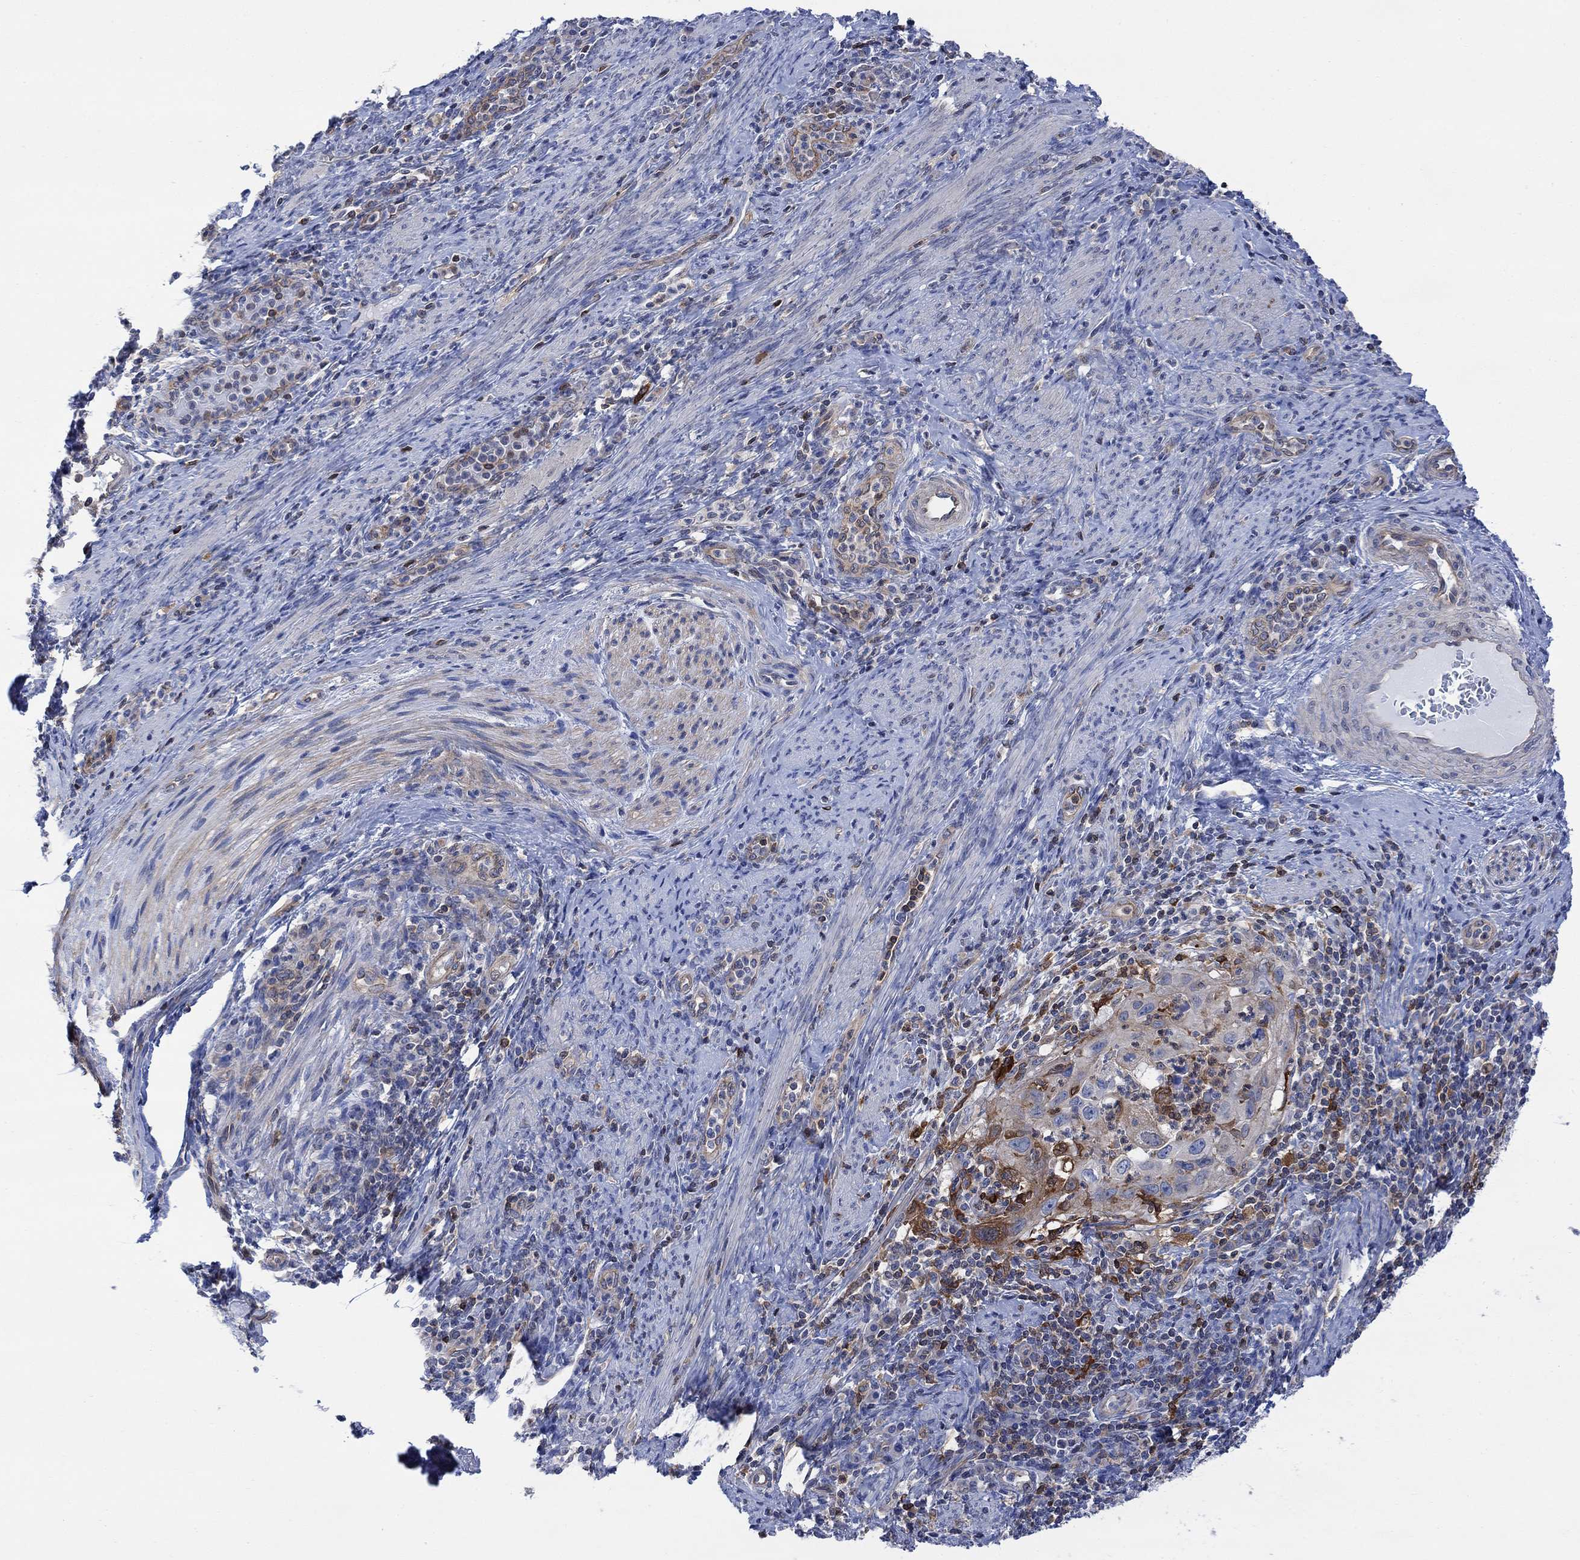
{"staining": {"intensity": "weak", "quantity": "<25%", "location": "cytoplasmic/membranous"}, "tissue": "cervical cancer", "cell_type": "Tumor cells", "image_type": "cancer", "snomed": [{"axis": "morphology", "description": "Squamous cell carcinoma, NOS"}, {"axis": "topography", "description": "Cervix"}], "caption": "Immunohistochemistry photomicrograph of human cervical squamous cell carcinoma stained for a protein (brown), which reveals no staining in tumor cells. Nuclei are stained in blue.", "gene": "GBP5", "patient": {"sex": "female", "age": 26}}